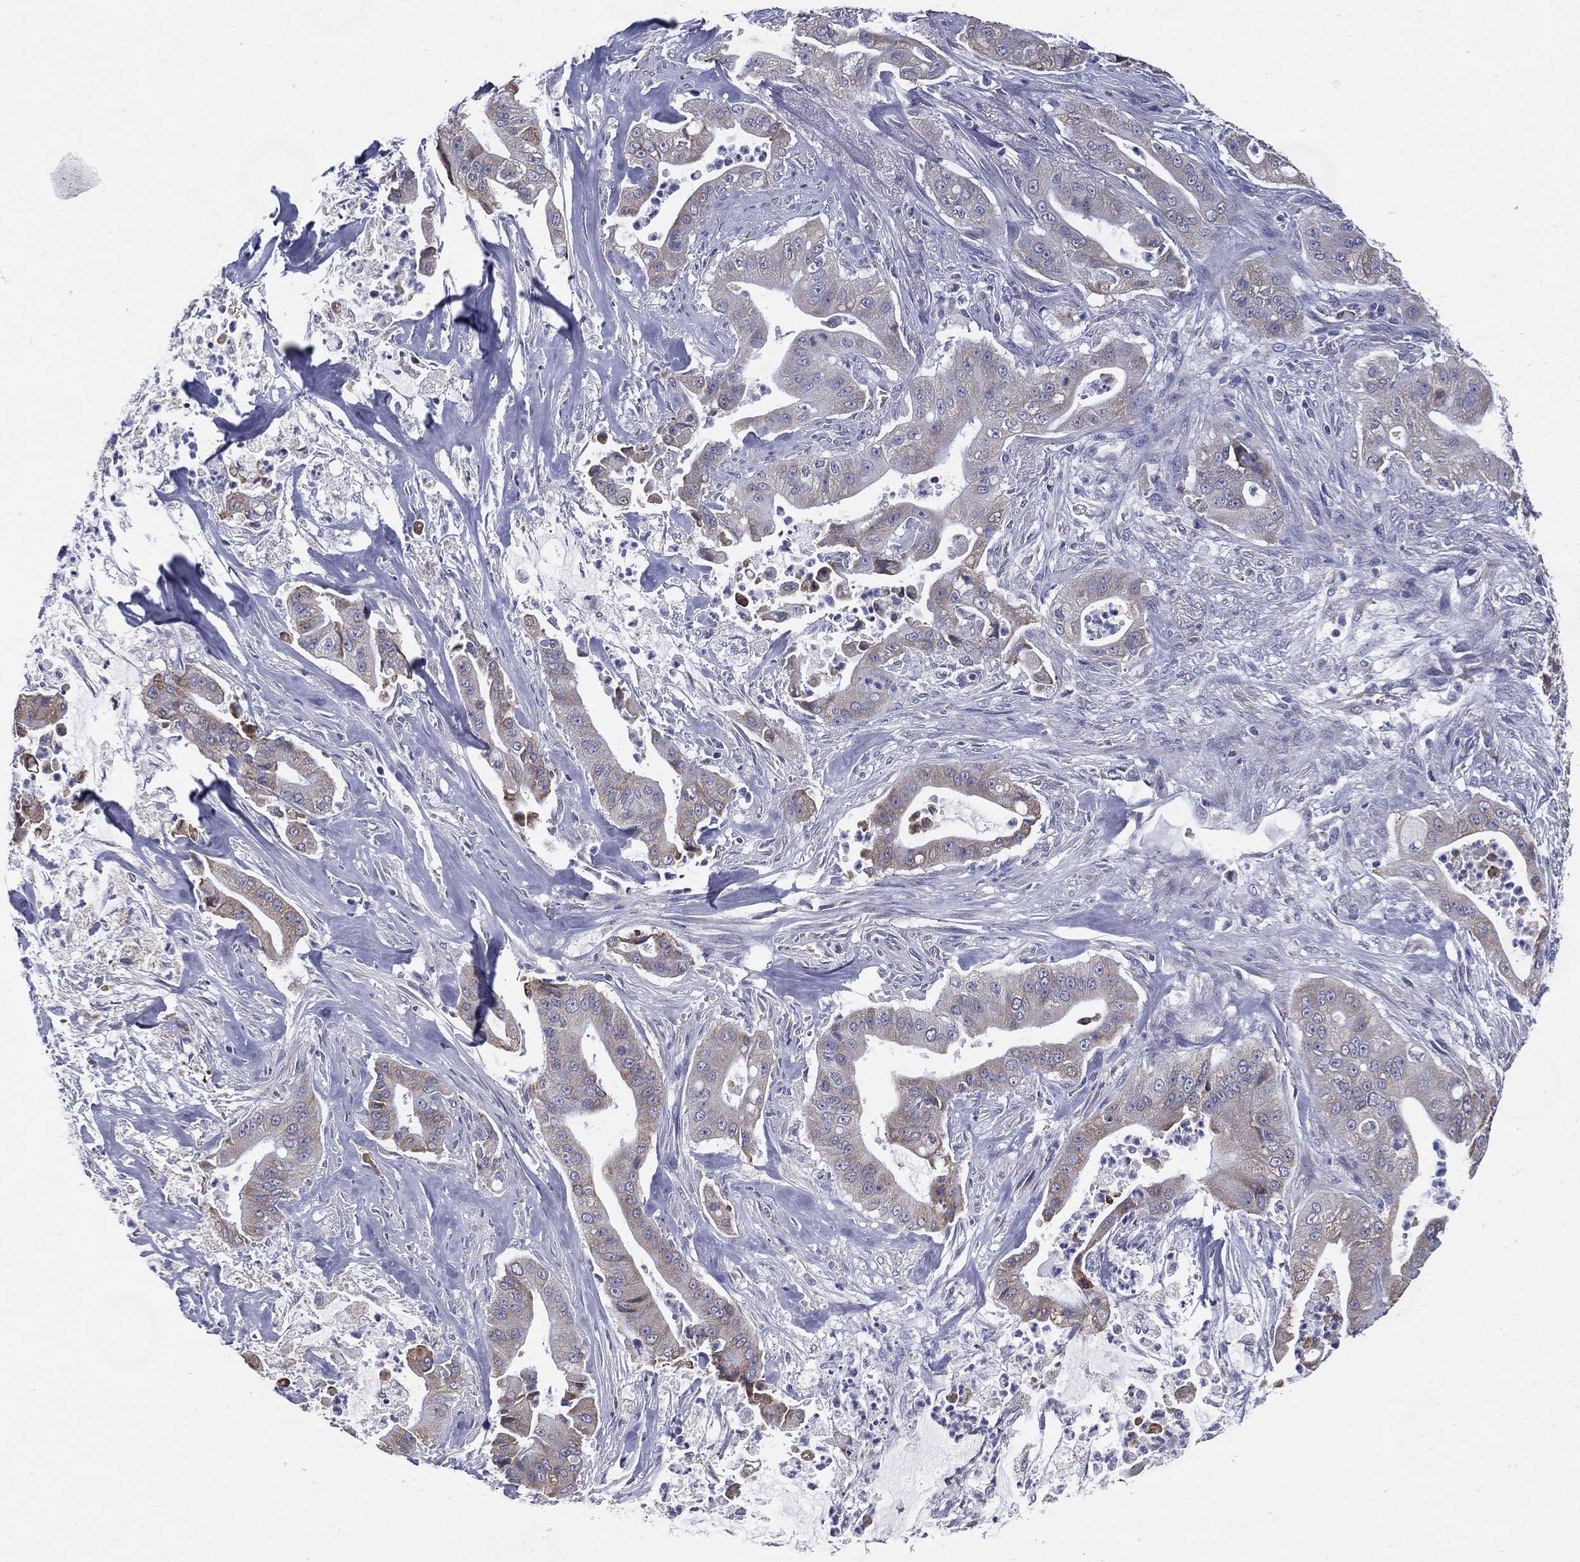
{"staining": {"intensity": "weak", "quantity": "<25%", "location": "cytoplasmic/membranous"}, "tissue": "pancreatic cancer", "cell_type": "Tumor cells", "image_type": "cancer", "snomed": [{"axis": "morphology", "description": "Normal tissue, NOS"}, {"axis": "morphology", "description": "Inflammation, NOS"}, {"axis": "morphology", "description": "Adenocarcinoma, NOS"}, {"axis": "topography", "description": "Pancreas"}], "caption": "Tumor cells show no significant protein staining in pancreatic cancer (adenocarcinoma).", "gene": "C19orf18", "patient": {"sex": "male", "age": 57}}